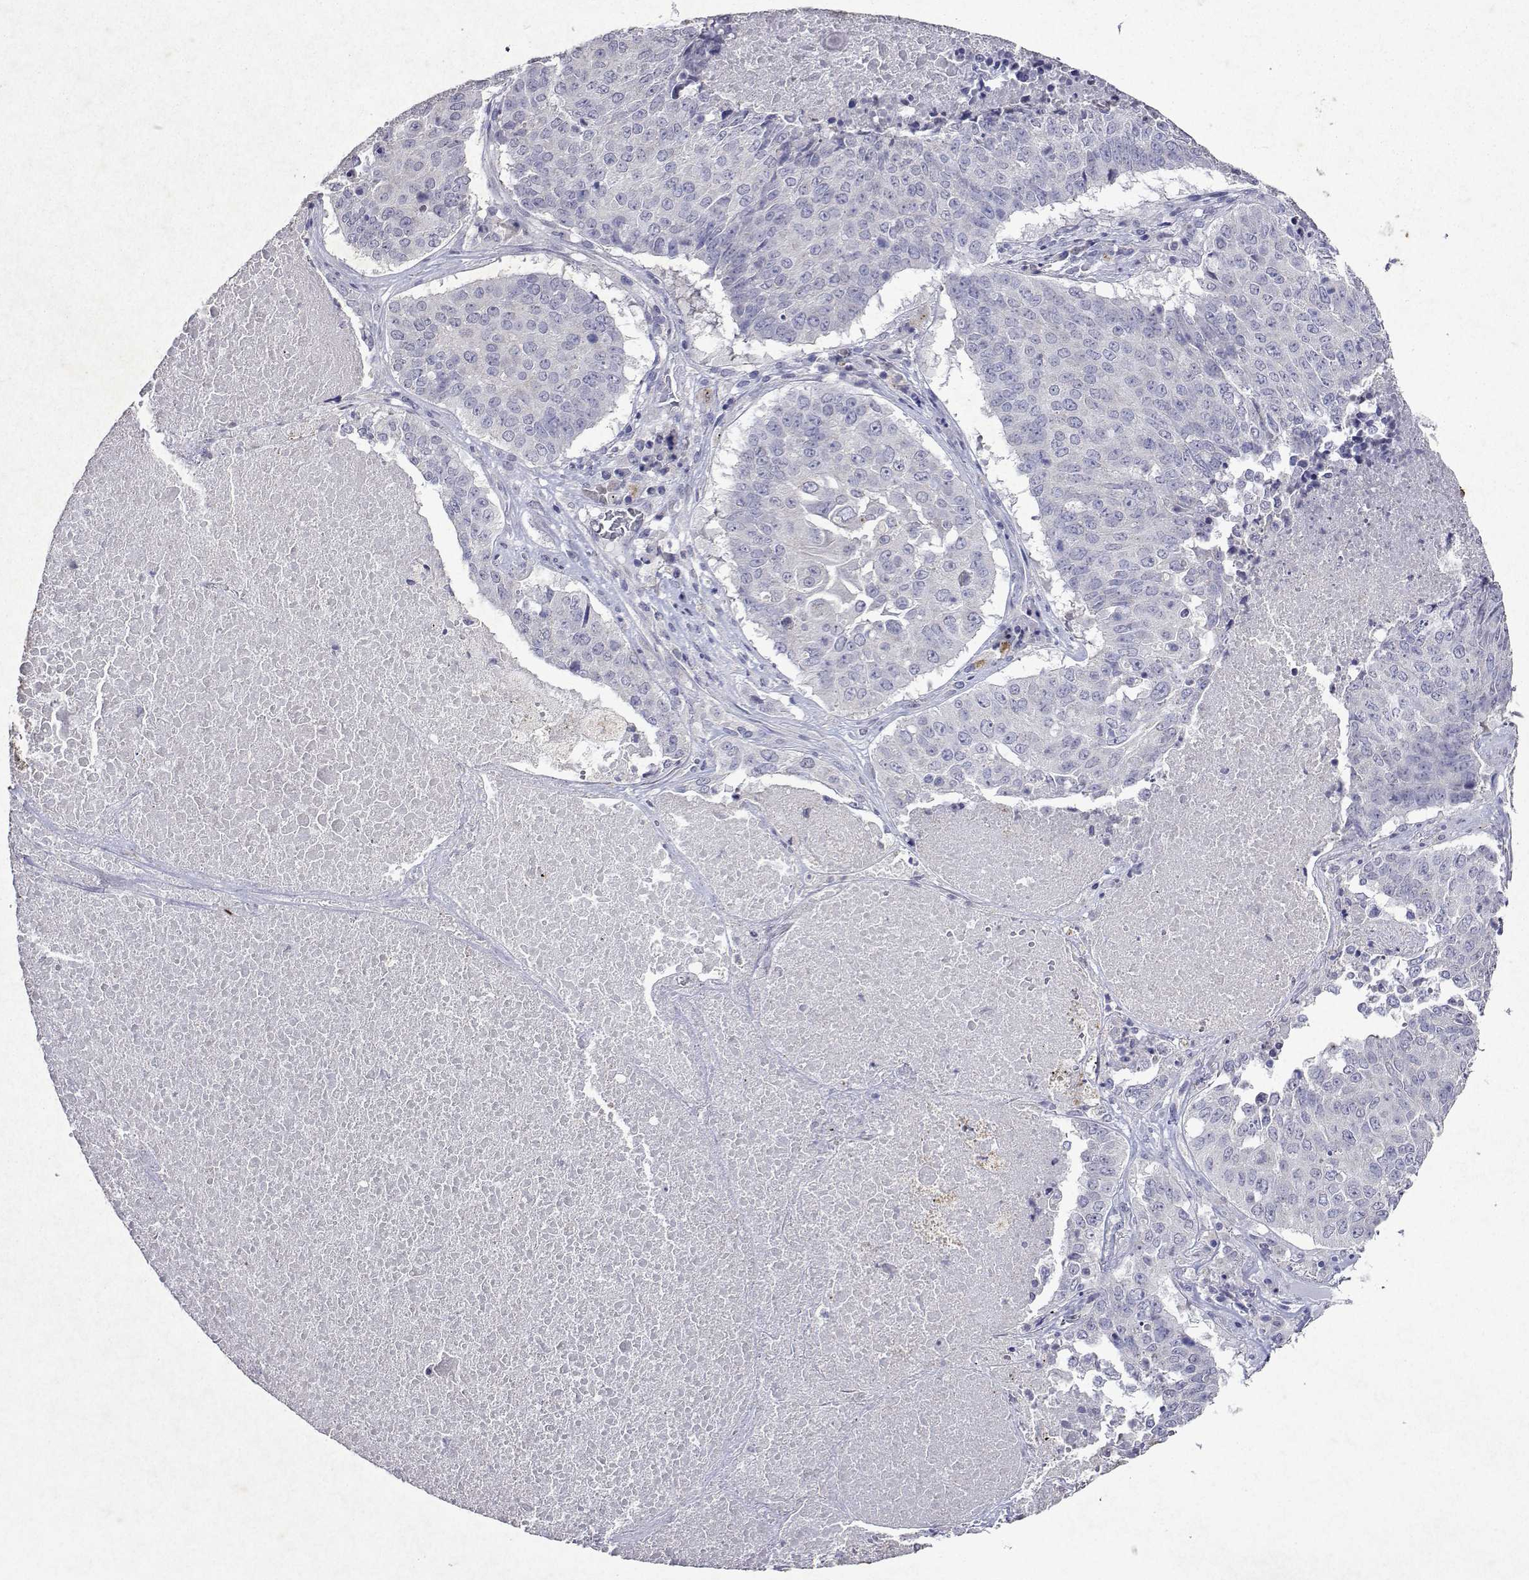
{"staining": {"intensity": "negative", "quantity": "none", "location": "none"}, "tissue": "lung cancer", "cell_type": "Tumor cells", "image_type": "cancer", "snomed": [{"axis": "morphology", "description": "Normal tissue, NOS"}, {"axis": "morphology", "description": "Squamous cell carcinoma, NOS"}, {"axis": "topography", "description": "Bronchus"}, {"axis": "topography", "description": "Lung"}], "caption": "Human lung cancer stained for a protein using IHC exhibits no expression in tumor cells.", "gene": "DUSP28", "patient": {"sex": "male", "age": 64}}